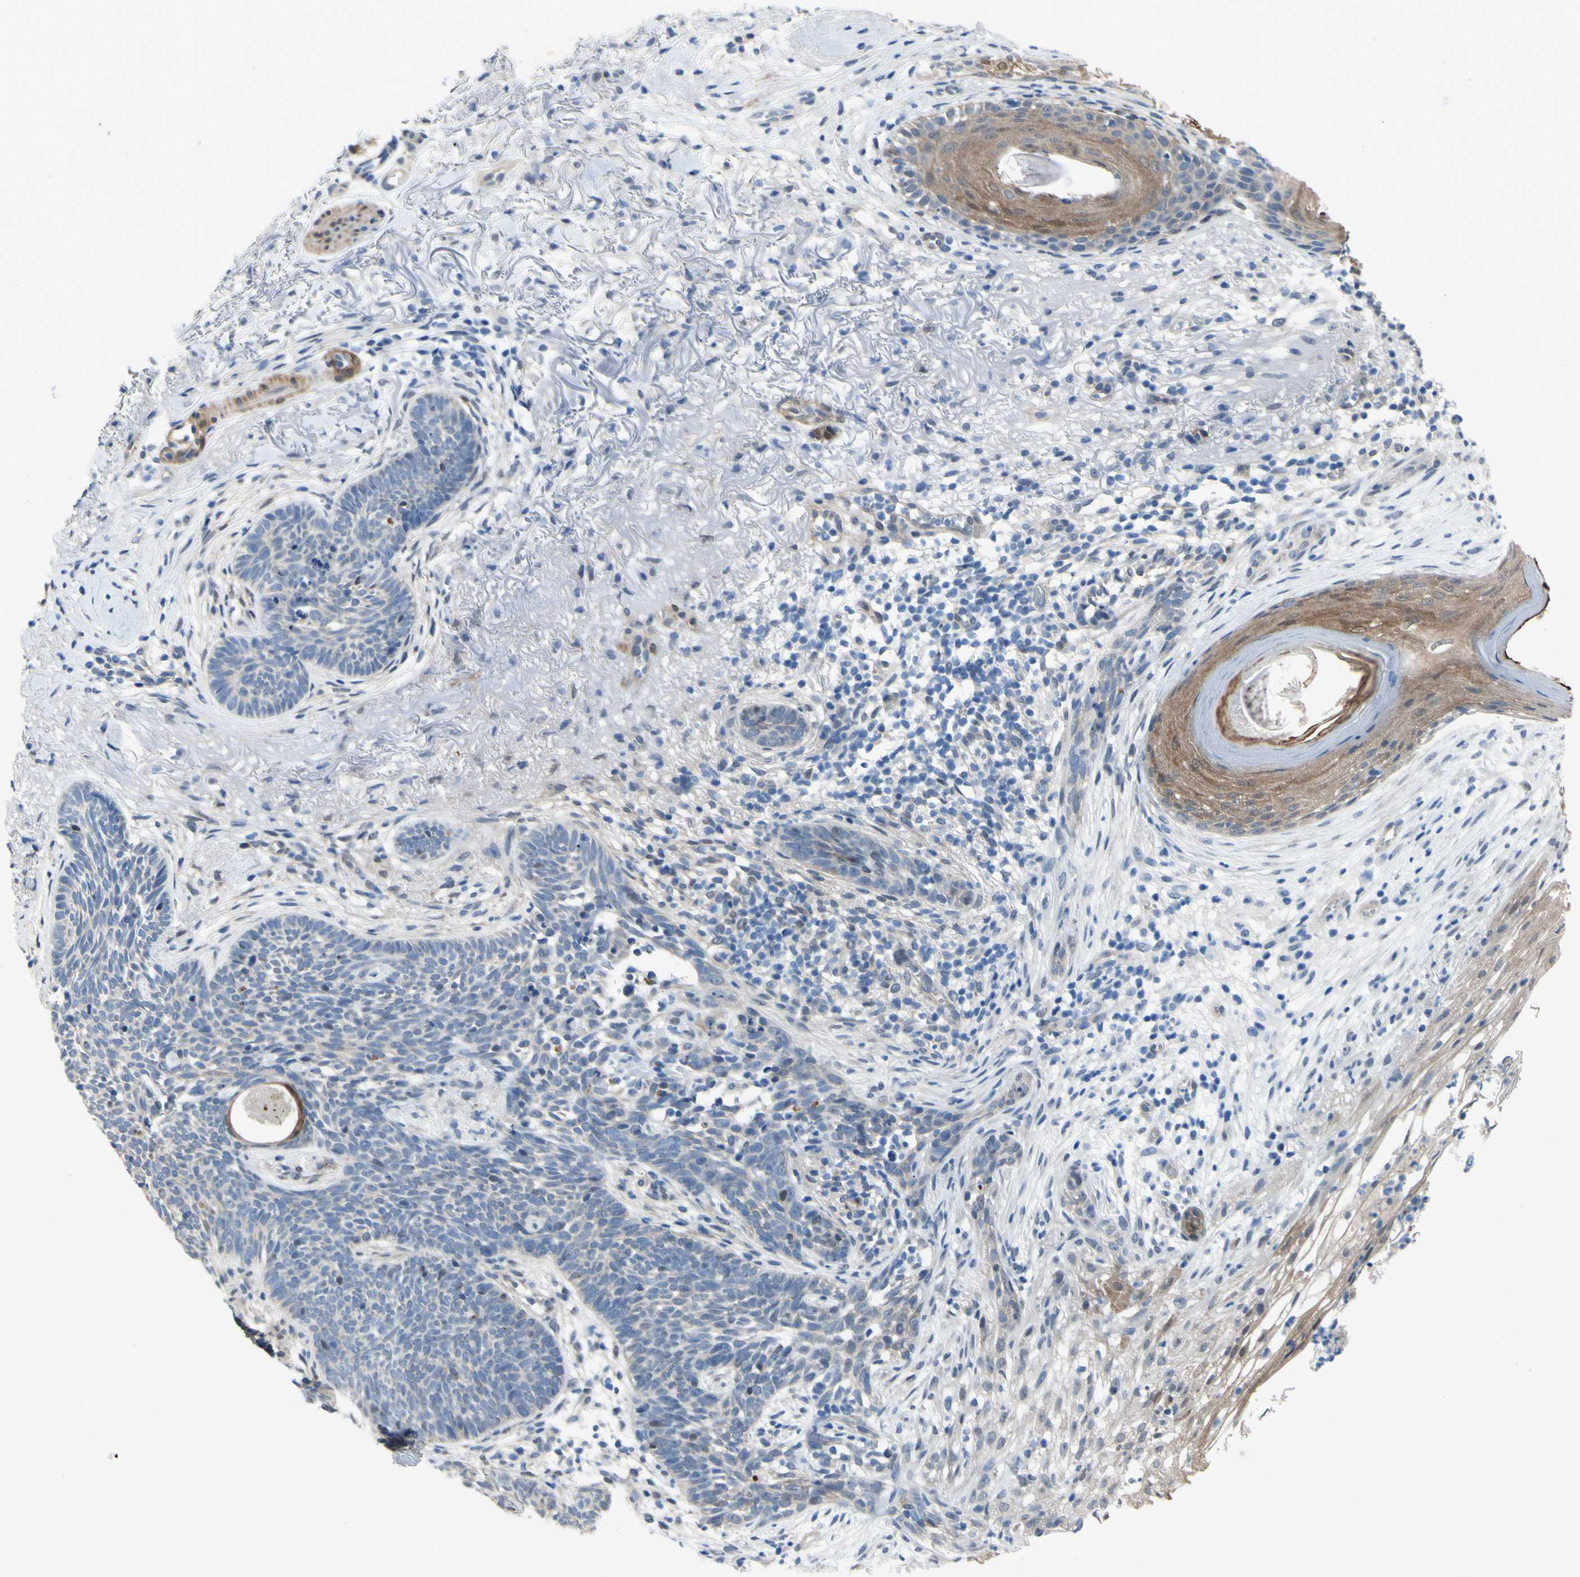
{"staining": {"intensity": "weak", "quantity": "<25%", "location": "cytoplasmic/membranous"}, "tissue": "skin cancer", "cell_type": "Tumor cells", "image_type": "cancer", "snomed": [{"axis": "morphology", "description": "Basal cell carcinoma"}, {"axis": "topography", "description": "Skin"}], "caption": "IHC micrograph of skin basal cell carcinoma stained for a protein (brown), which reveals no expression in tumor cells. (DAB (3,3'-diaminobenzidine) immunohistochemistry with hematoxylin counter stain).", "gene": "NOL3", "patient": {"sex": "female", "age": 70}}